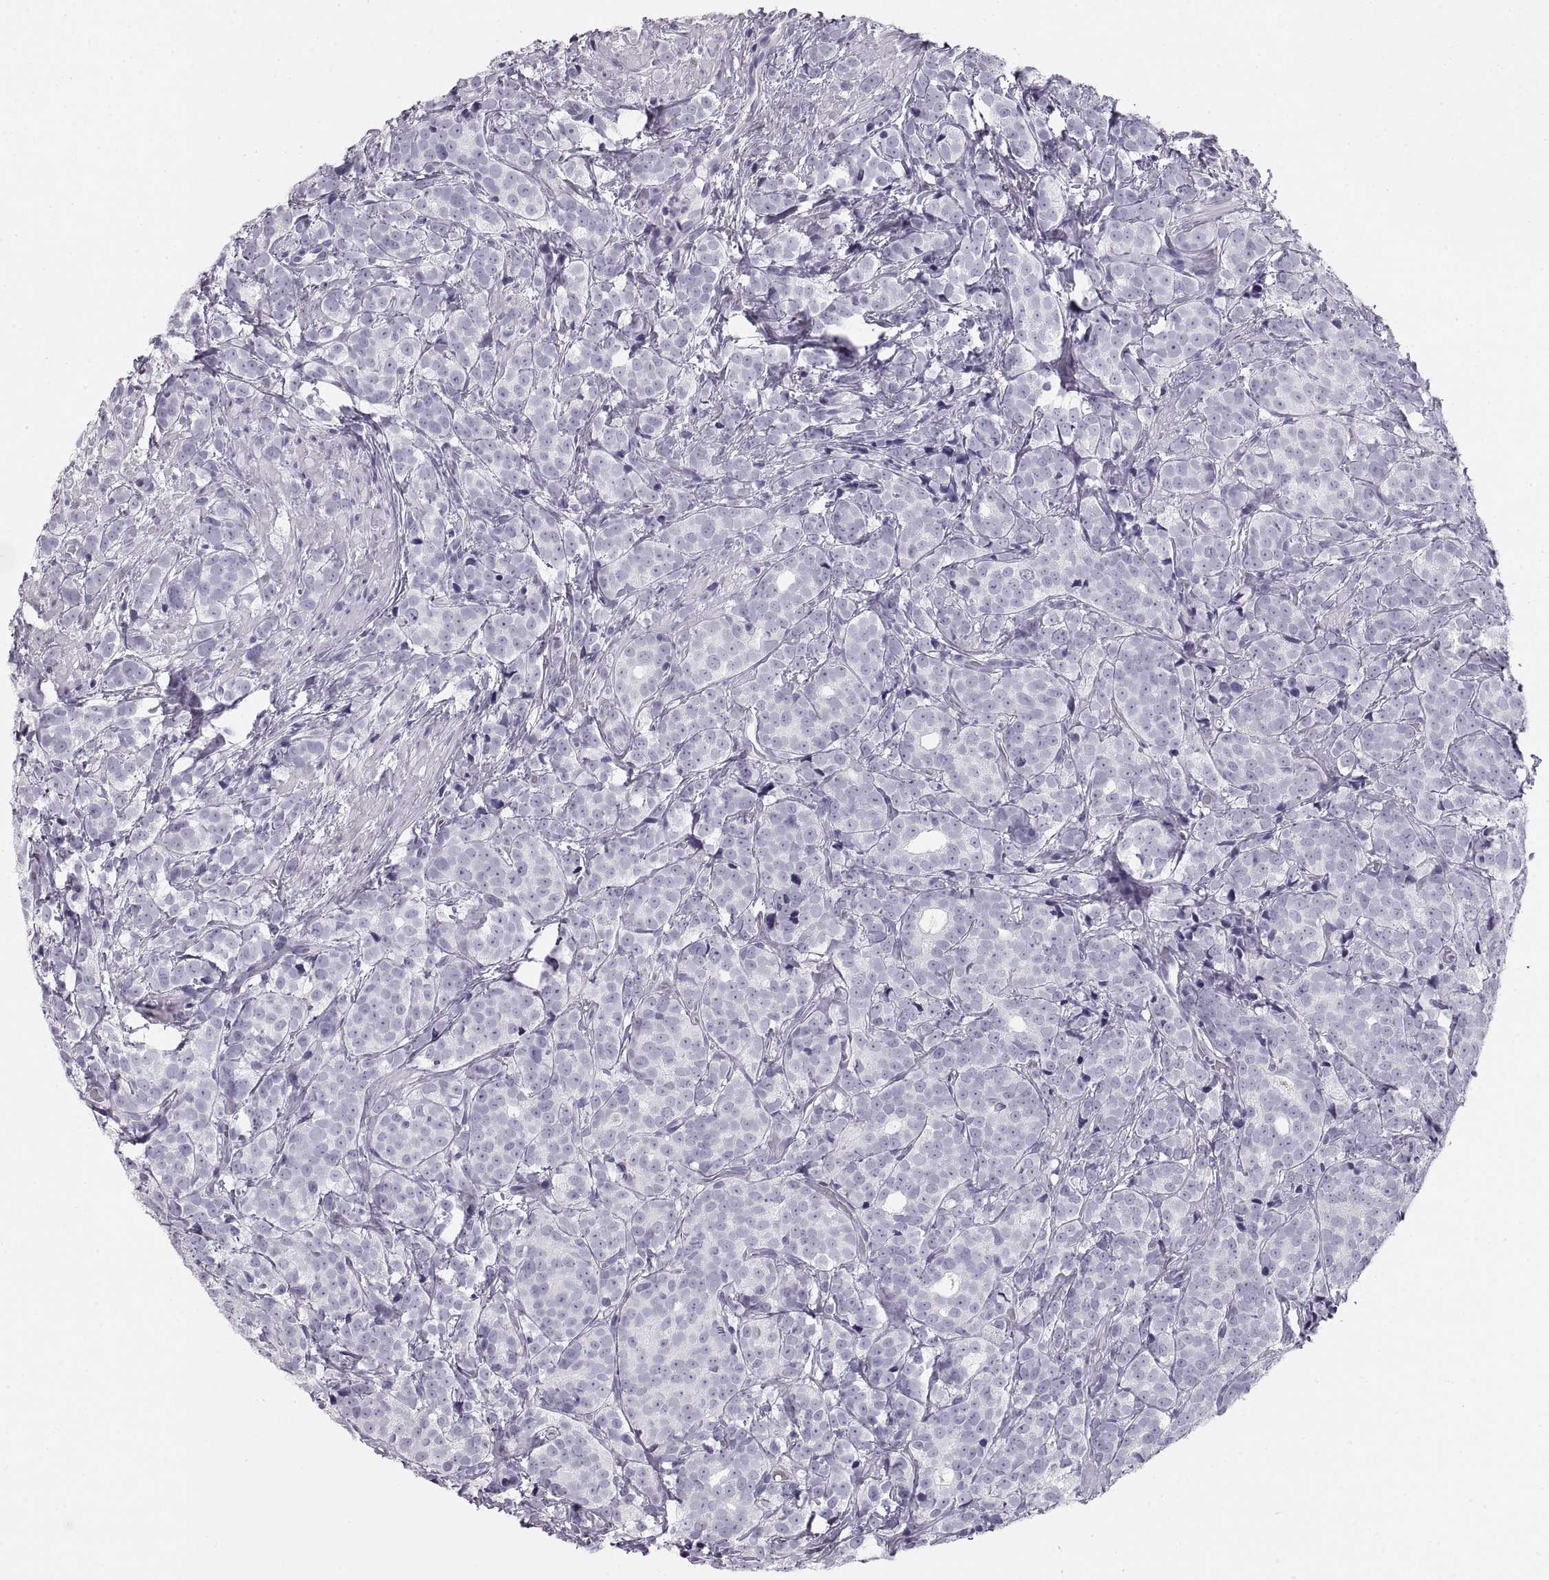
{"staining": {"intensity": "negative", "quantity": "none", "location": "none"}, "tissue": "prostate cancer", "cell_type": "Tumor cells", "image_type": "cancer", "snomed": [{"axis": "morphology", "description": "Adenocarcinoma, High grade"}, {"axis": "topography", "description": "Prostate"}], "caption": "The micrograph displays no staining of tumor cells in prostate adenocarcinoma (high-grade). (DAB (3,3'-diaminobenzidine) immunohistochemistry with hematoxylin counter stain).", "gene": "CRYAA", "patient": {"sex": "male", "age": 53}}